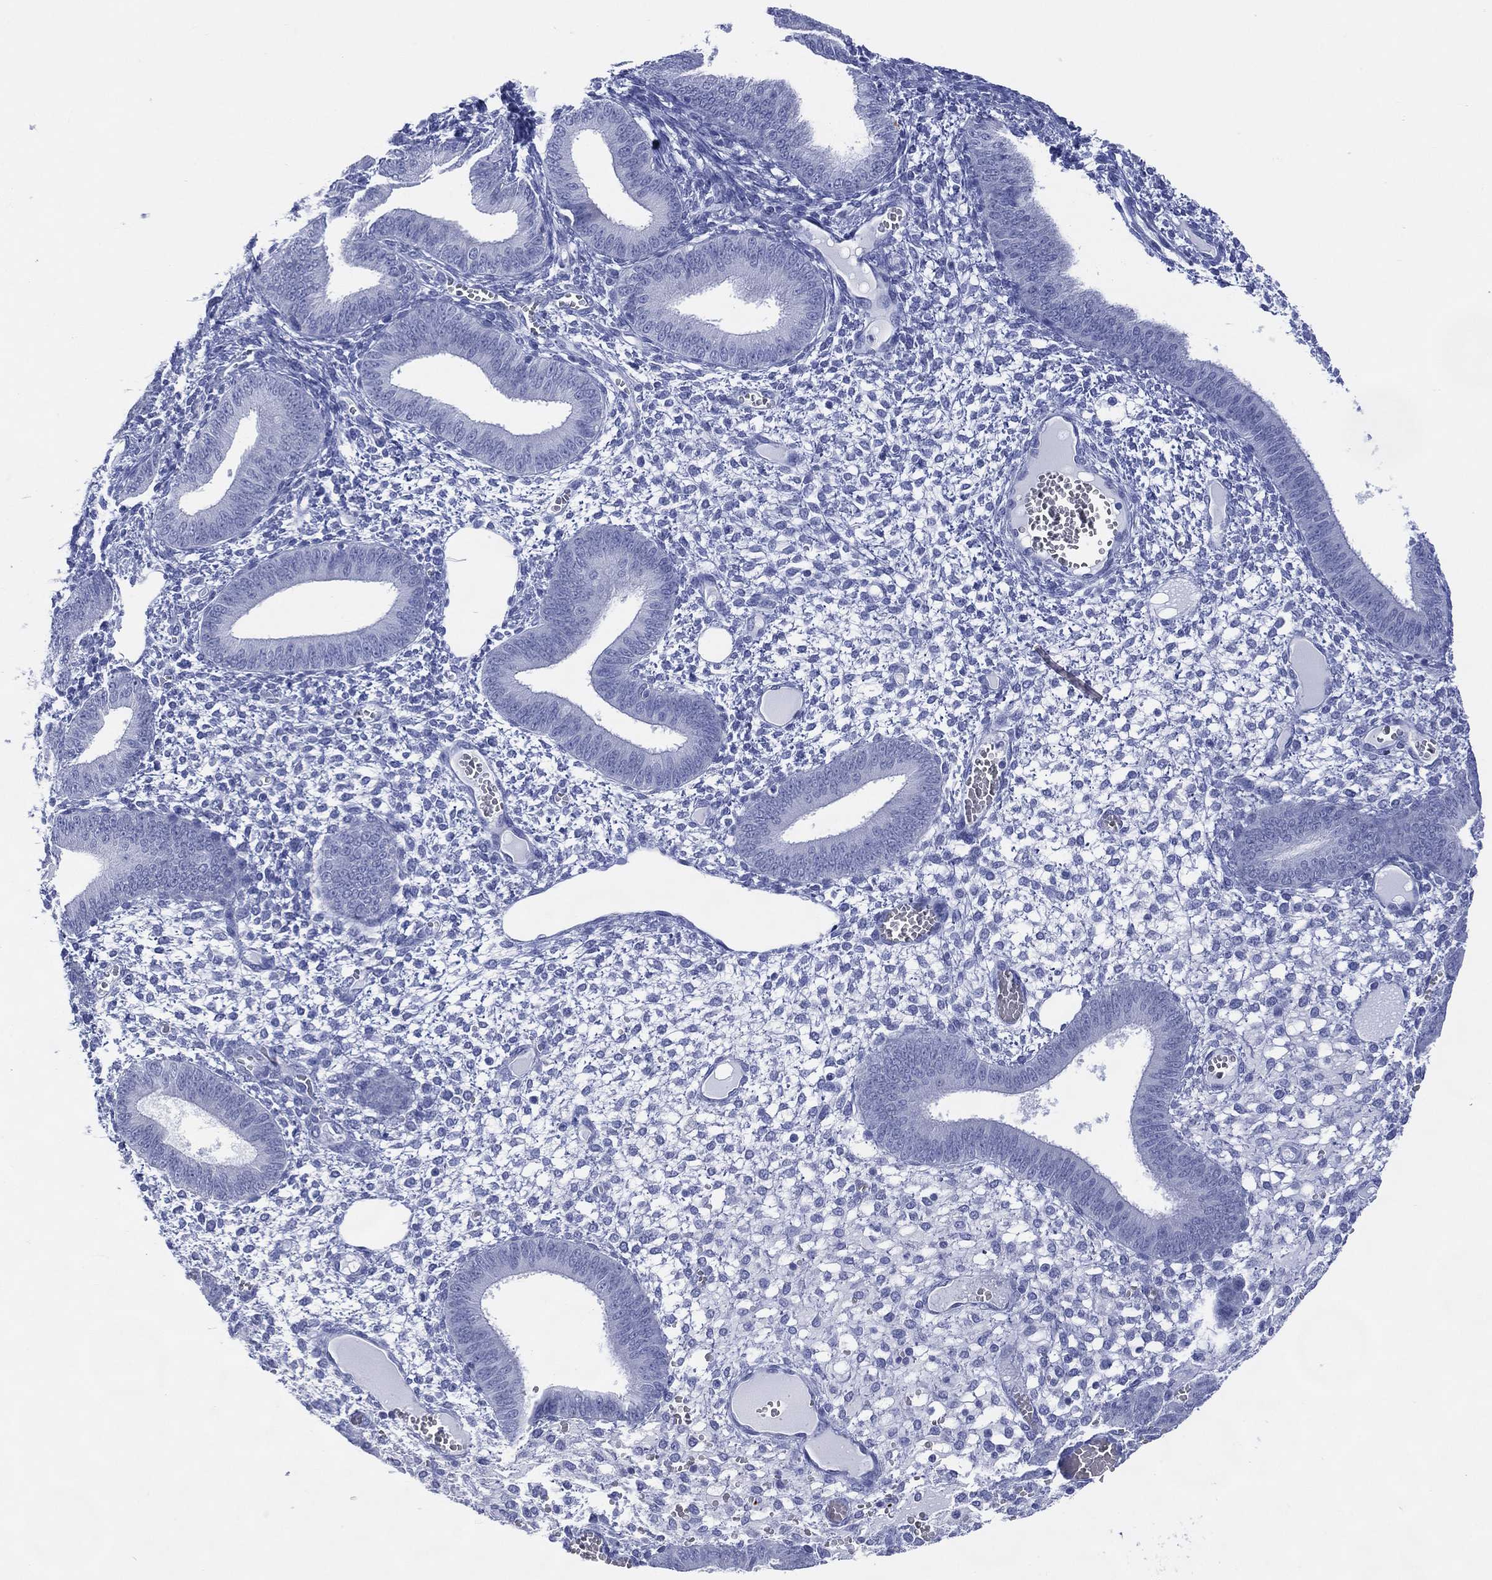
{"staining": {"intensity": "negative", "quantity": "none", "location": "none"}, "tissue": "endometrium", "cell_type": "Cells in endometrial stroma", "image_type": "normal", "snomed": [{"axis": "morphology", "description": "Normal tissue, NOS"}, {"axis": "topography", "description": "Endometrium"}], "caption": "This image is of unremarkable endometrium stained with immunohistochemistry (IHC) to label a protein in brown with the nuclei are counter-stained blue. There is no staining in cells in endometrial stroma.", "gene": "ENSG00000285953", "patient": {"sex": "female", "age": 42}}